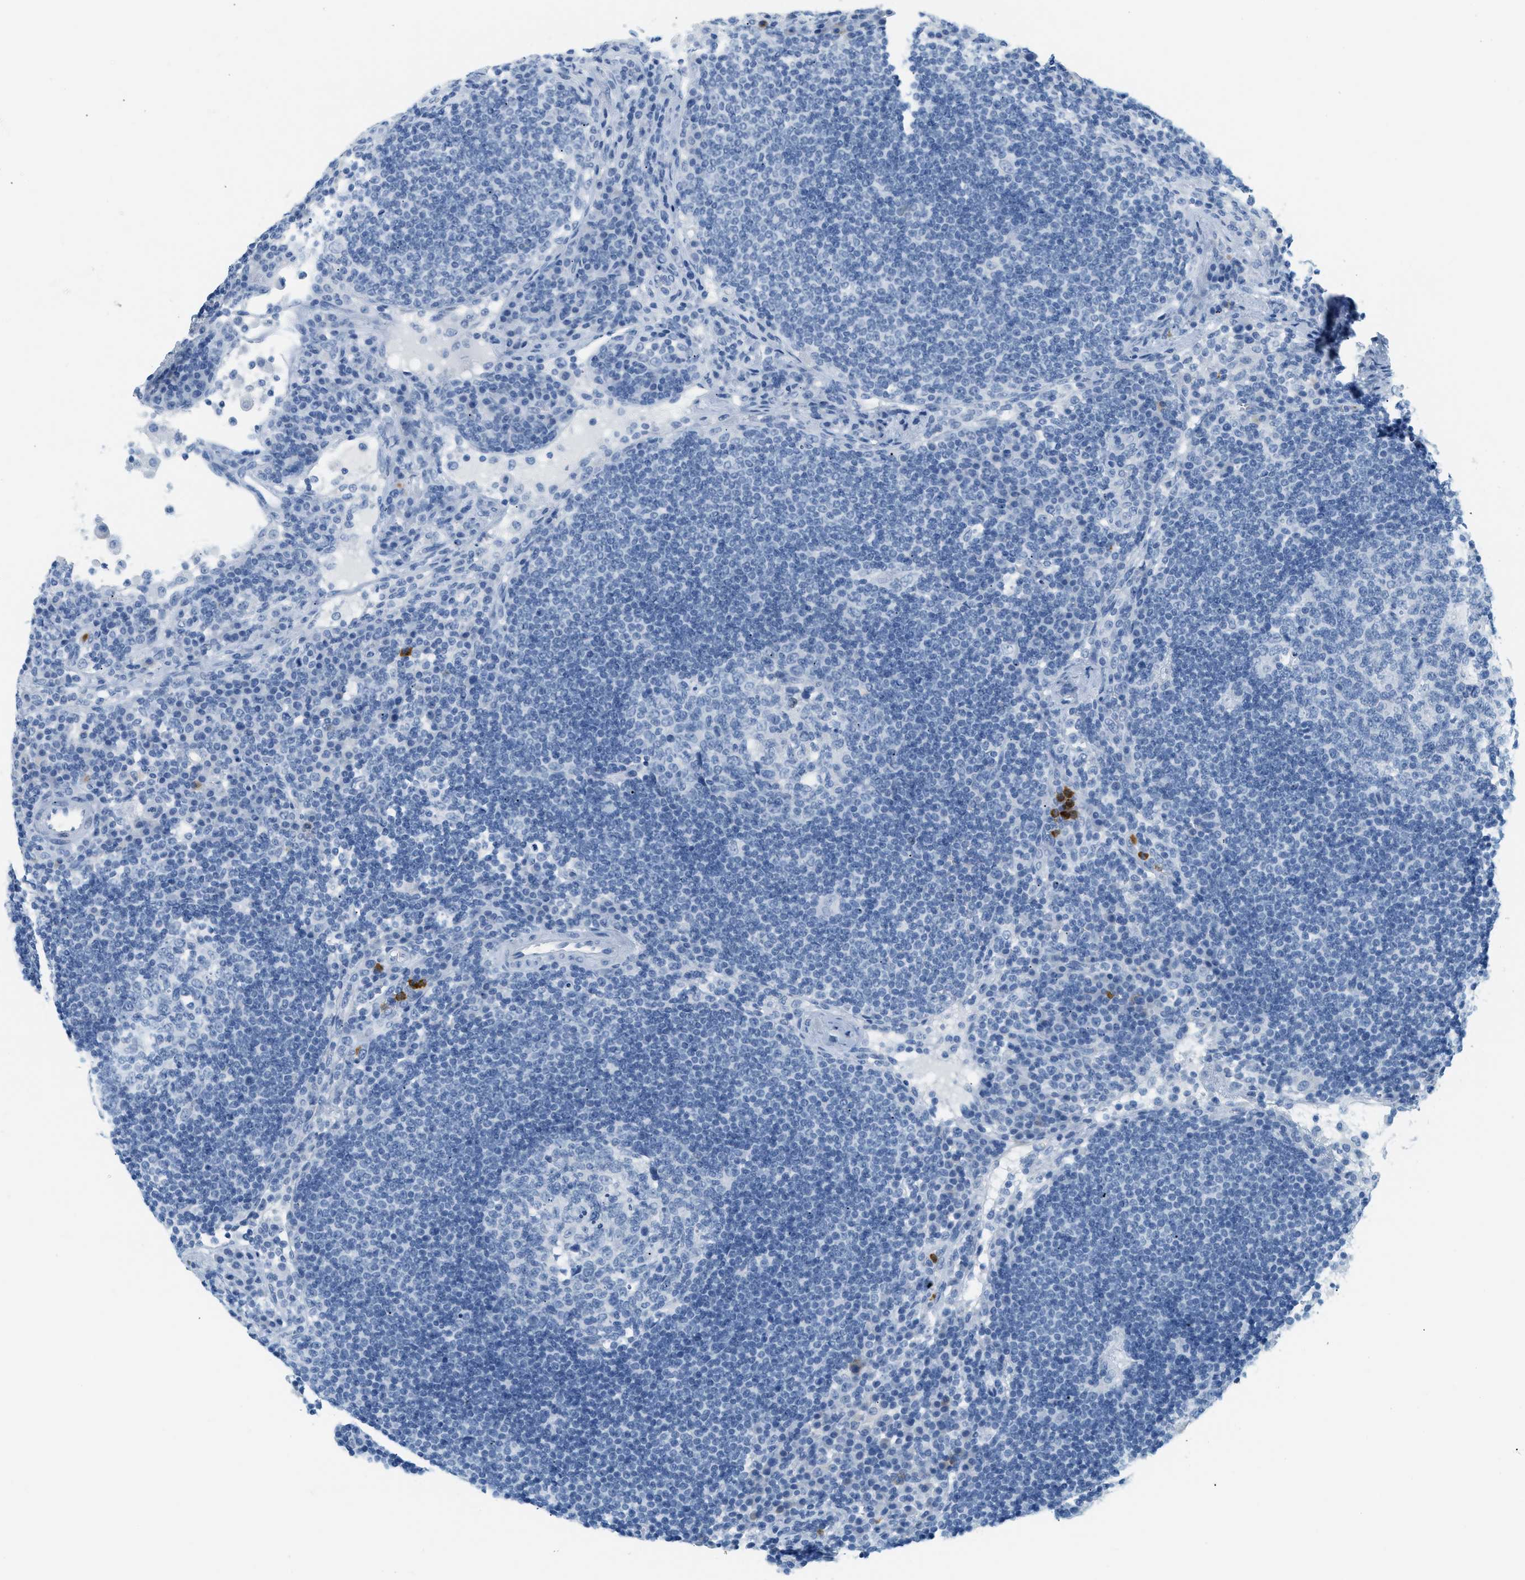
{"staining": {"intensity": "negative", "quantity": "none", "location": "none"}, "tissue": "lymph node", "cell_type": "Germinal center cells", "image_type": "normal", "snomed": [{"axis": "morphology", "description": "Normal tissue, NOS"}, {"axis": "topography", "description": "Lymph node"}], "caption": "Protein analysis of unremarkable lymph node shows no significant staining in germinal center cells.", "gene": "LCN2", "patient": {"sex": "female", "age": 53}}